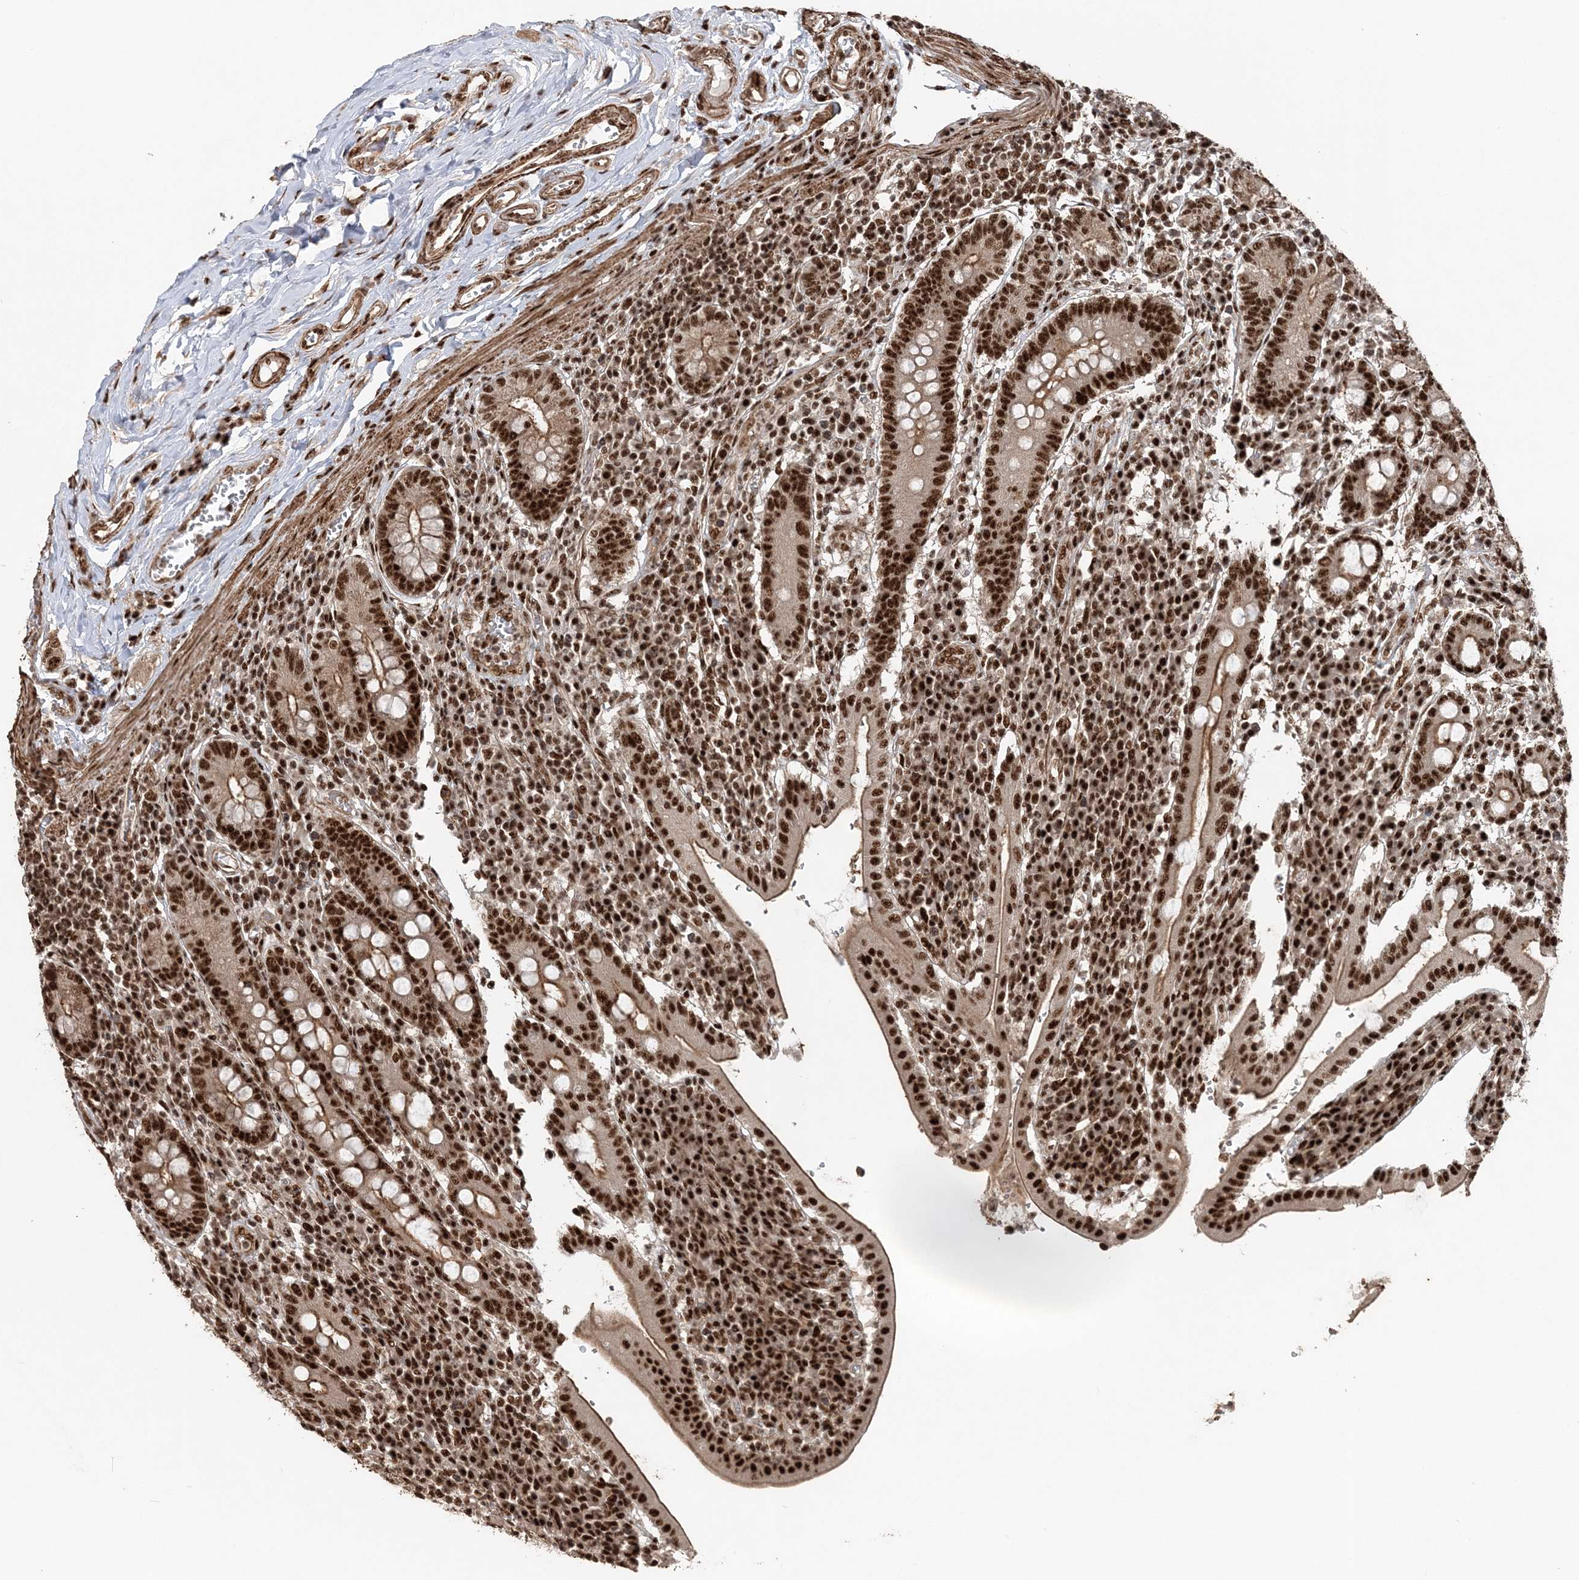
{"staining": {"intensity": "strong", "quantity": ">75%", "location": "nuclear"}, "tissue": "duodenum", "cell_type": "Glandular cells", "image_type": "normal", "snomed": [{"axis": "morphology", "description": "Normal tissue, NOS"}, {"axis": "morphology", "description": "Adenocarcinoma, NOS"}, {"axis": "topography", "description": "Pancreas"}, {"axis": "topography", "description": "Duodenum"}], "caption": "Immunohistochemistry (IHC) photomicrograph of normal duodenum: duodenum stained using immunohistochemistry reveals high levels of strong protein expression localized specifically in the nuclear of glandular cells, appearing as a nuclear brown color.", "gene": "EXOSC8", "patient": {"sex": "male", "age": 50}}